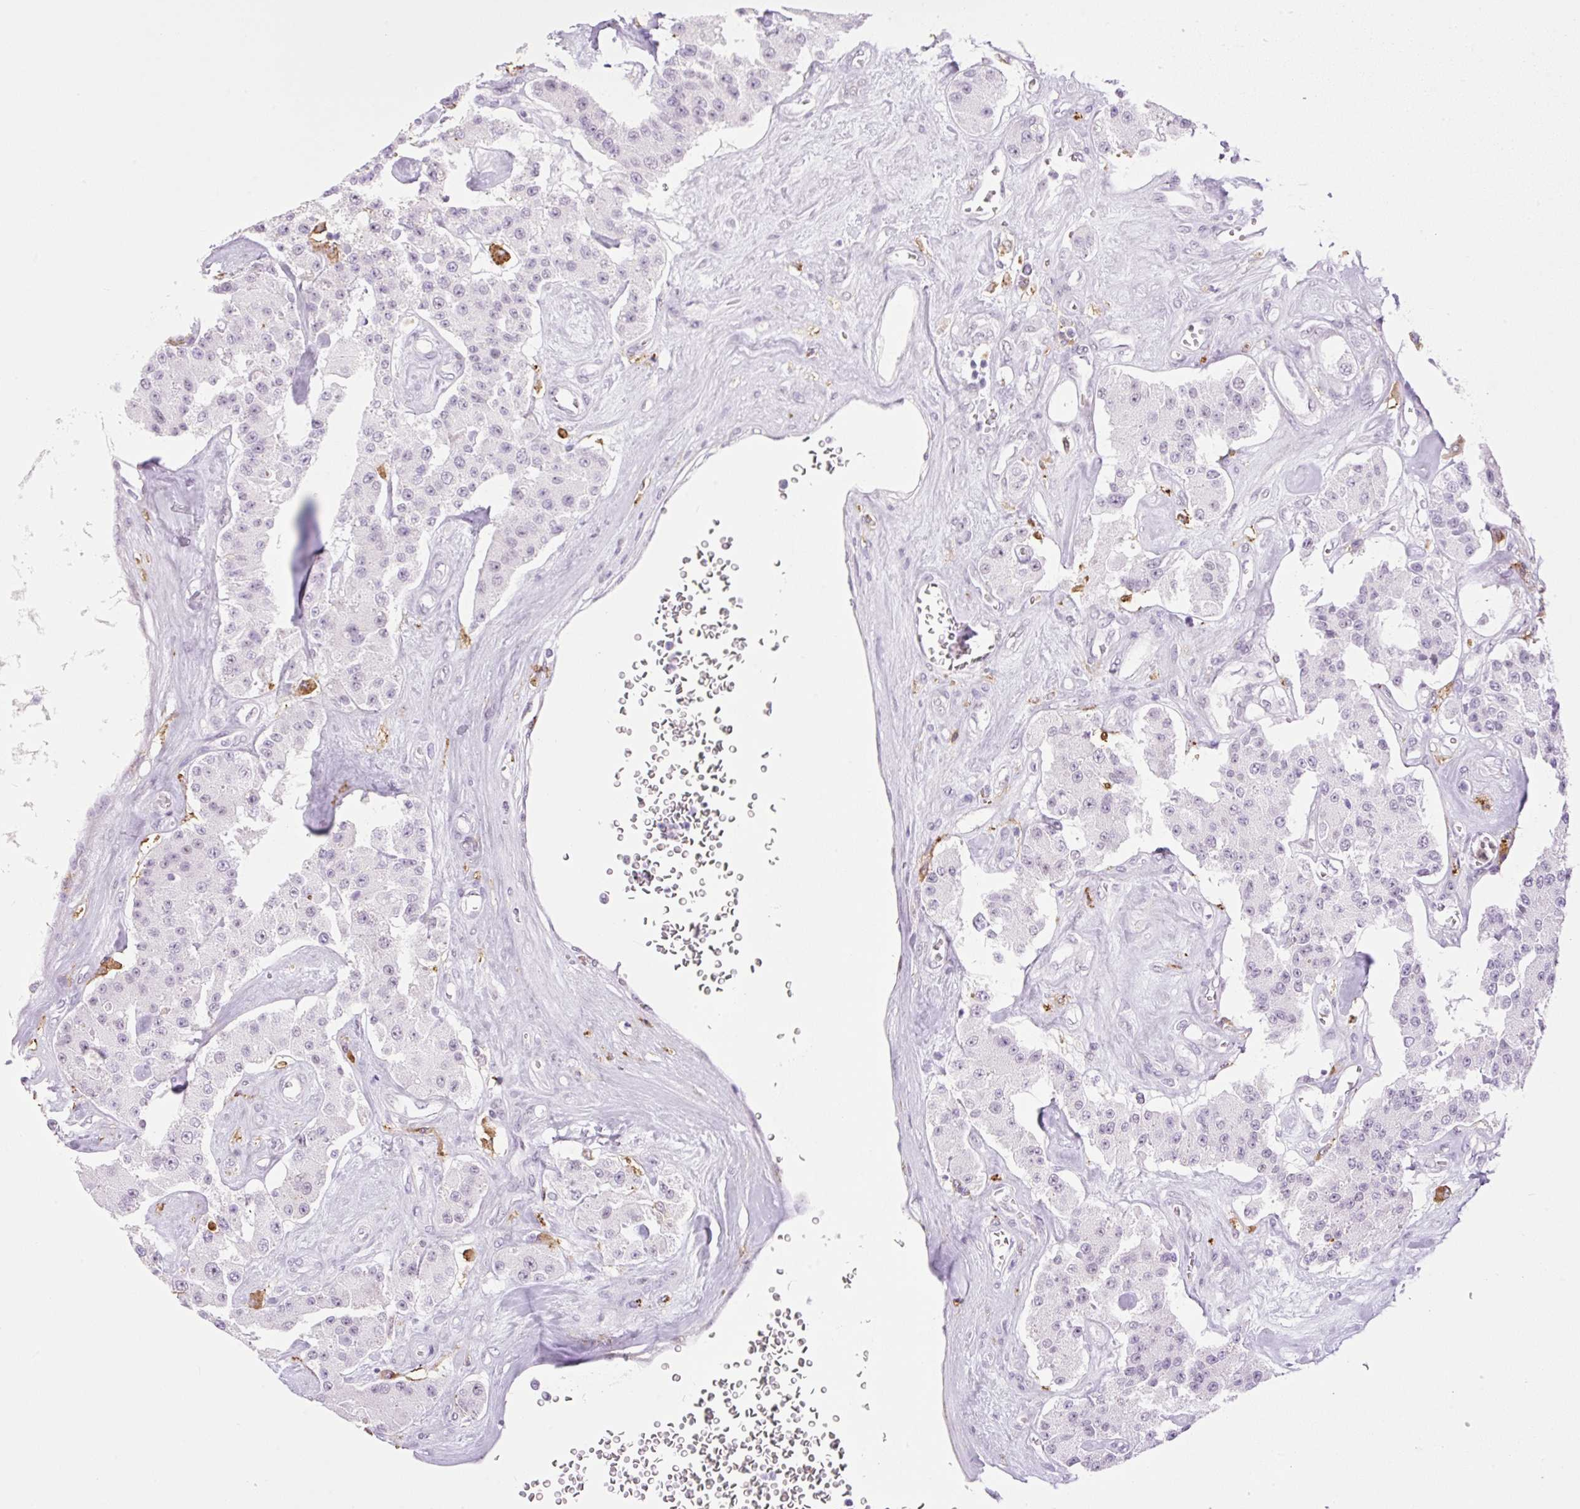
{"staining": {"intensity": "weak", "quantity": ">75%", "location": "nuclear"}, "tissue": "carcinoid", "cell_type": "Tumor cells", "image_type": "cancer", "snomed": [{"axis": "morphology", "description": "Carcinoid, malignant, NOS"}, {"axis": "topography", "description": "Pancreas"}], "caption": "About >75% of tumor cells in carcinoid display weak nuclear protein expression as visualized by brown immunohistochemical staining.", "gene": "PALM3", "patient": {"sex": "male", "age": 41}}